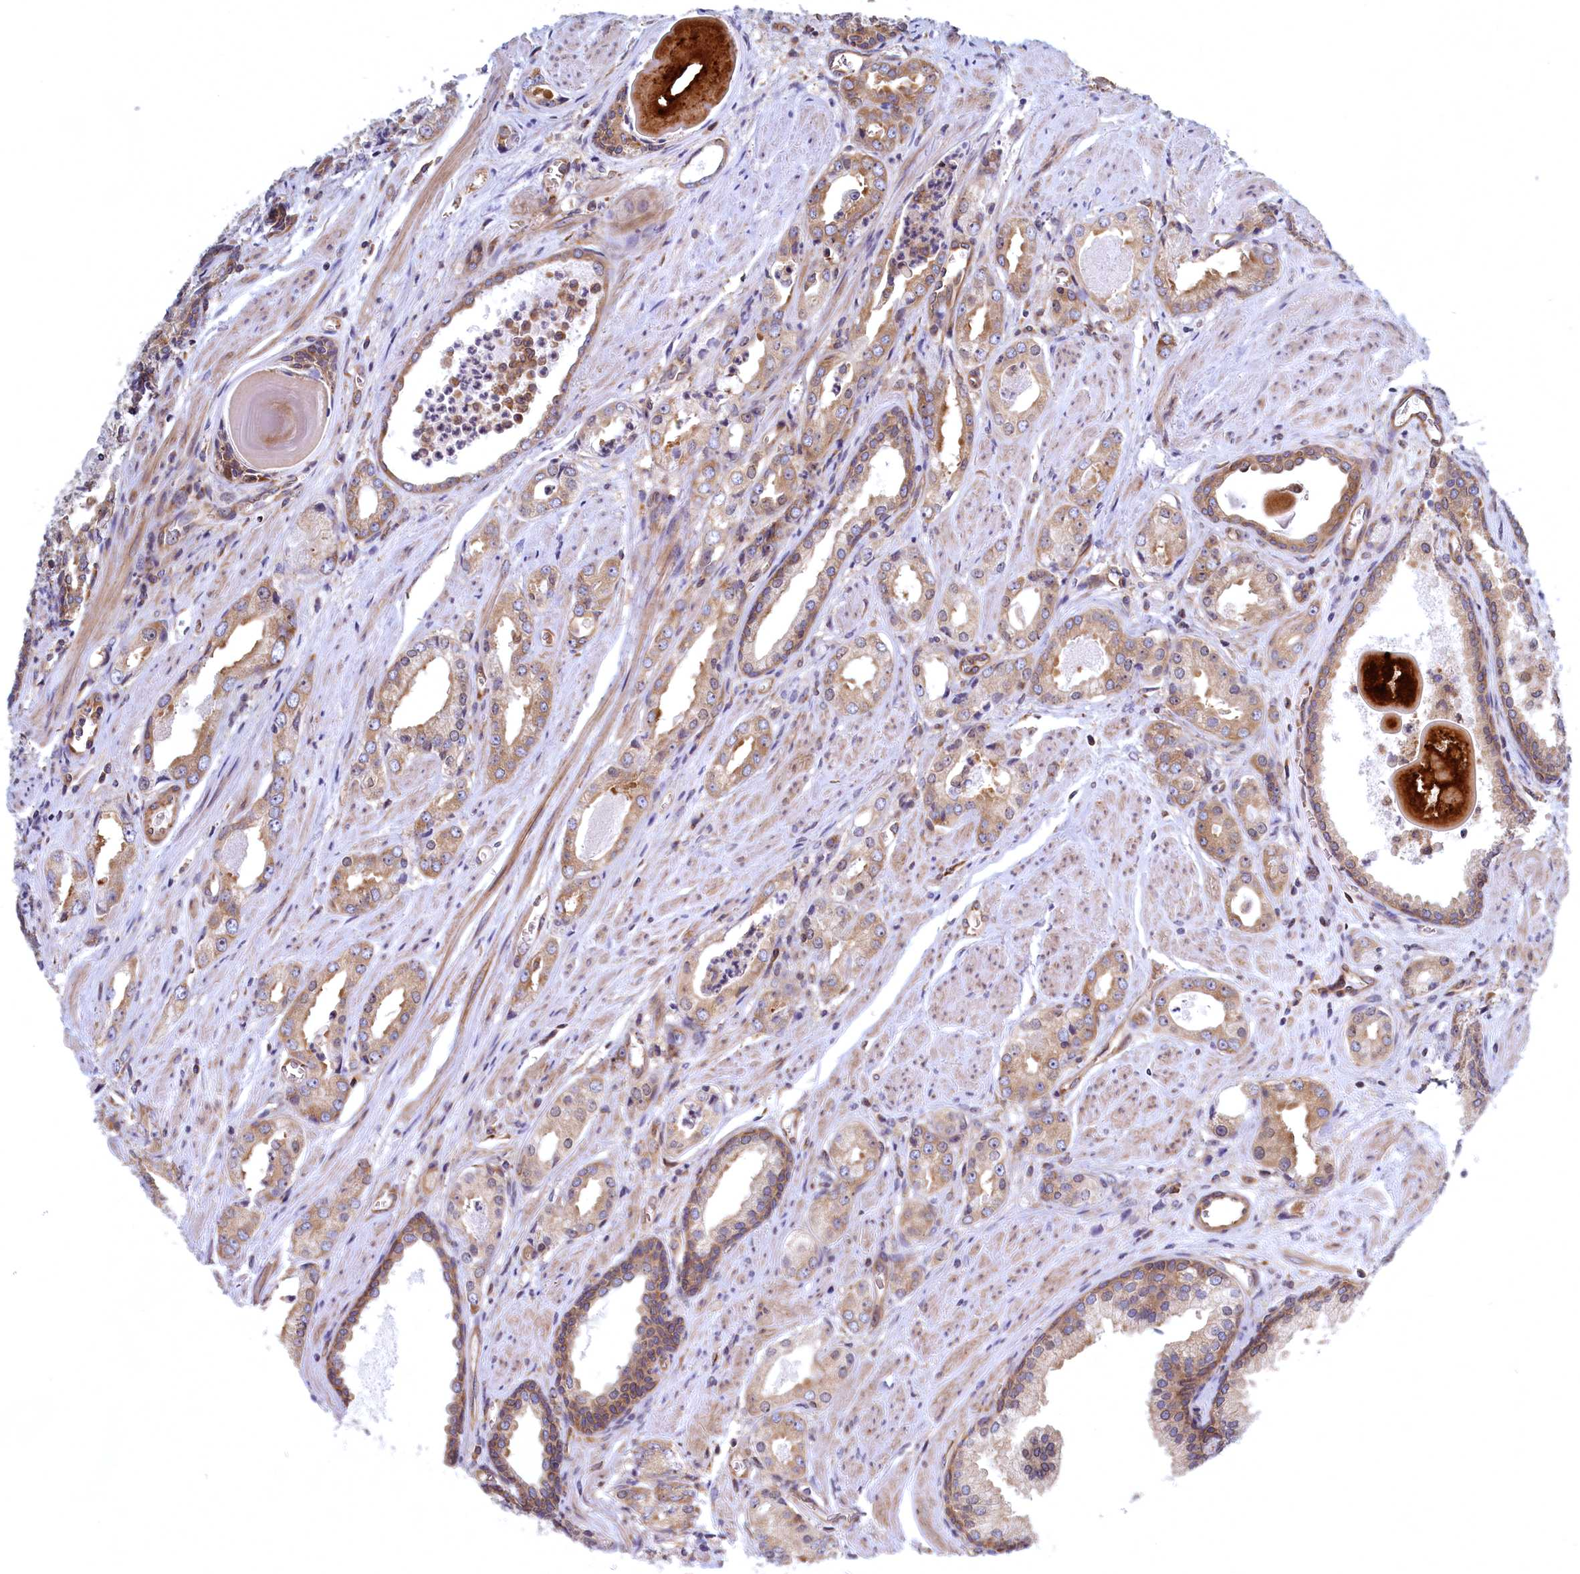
{"staining": {"intensity": "weak", "quantity": "25%-75%", "location": "cytoplasmic/membranous"}, "tissue": "prostate cancer", "cell_type": "Tumor cells", "image_type": "cancer", "snomed": [{"axis": "morphology", "description": "Adenocarcinoma, Low grade"}, {"axis": "topography", "description": "Prostate"}], "caption": "Protein expression analysis of human prostate cancer (adenocarcinoma (low-grade)) reveals weak cytoplasmic/membranous positivity in approximately 25%-75% of tumor cells.", "gene": "NAA10", "patient": {"sex": "male", "age": 54}}